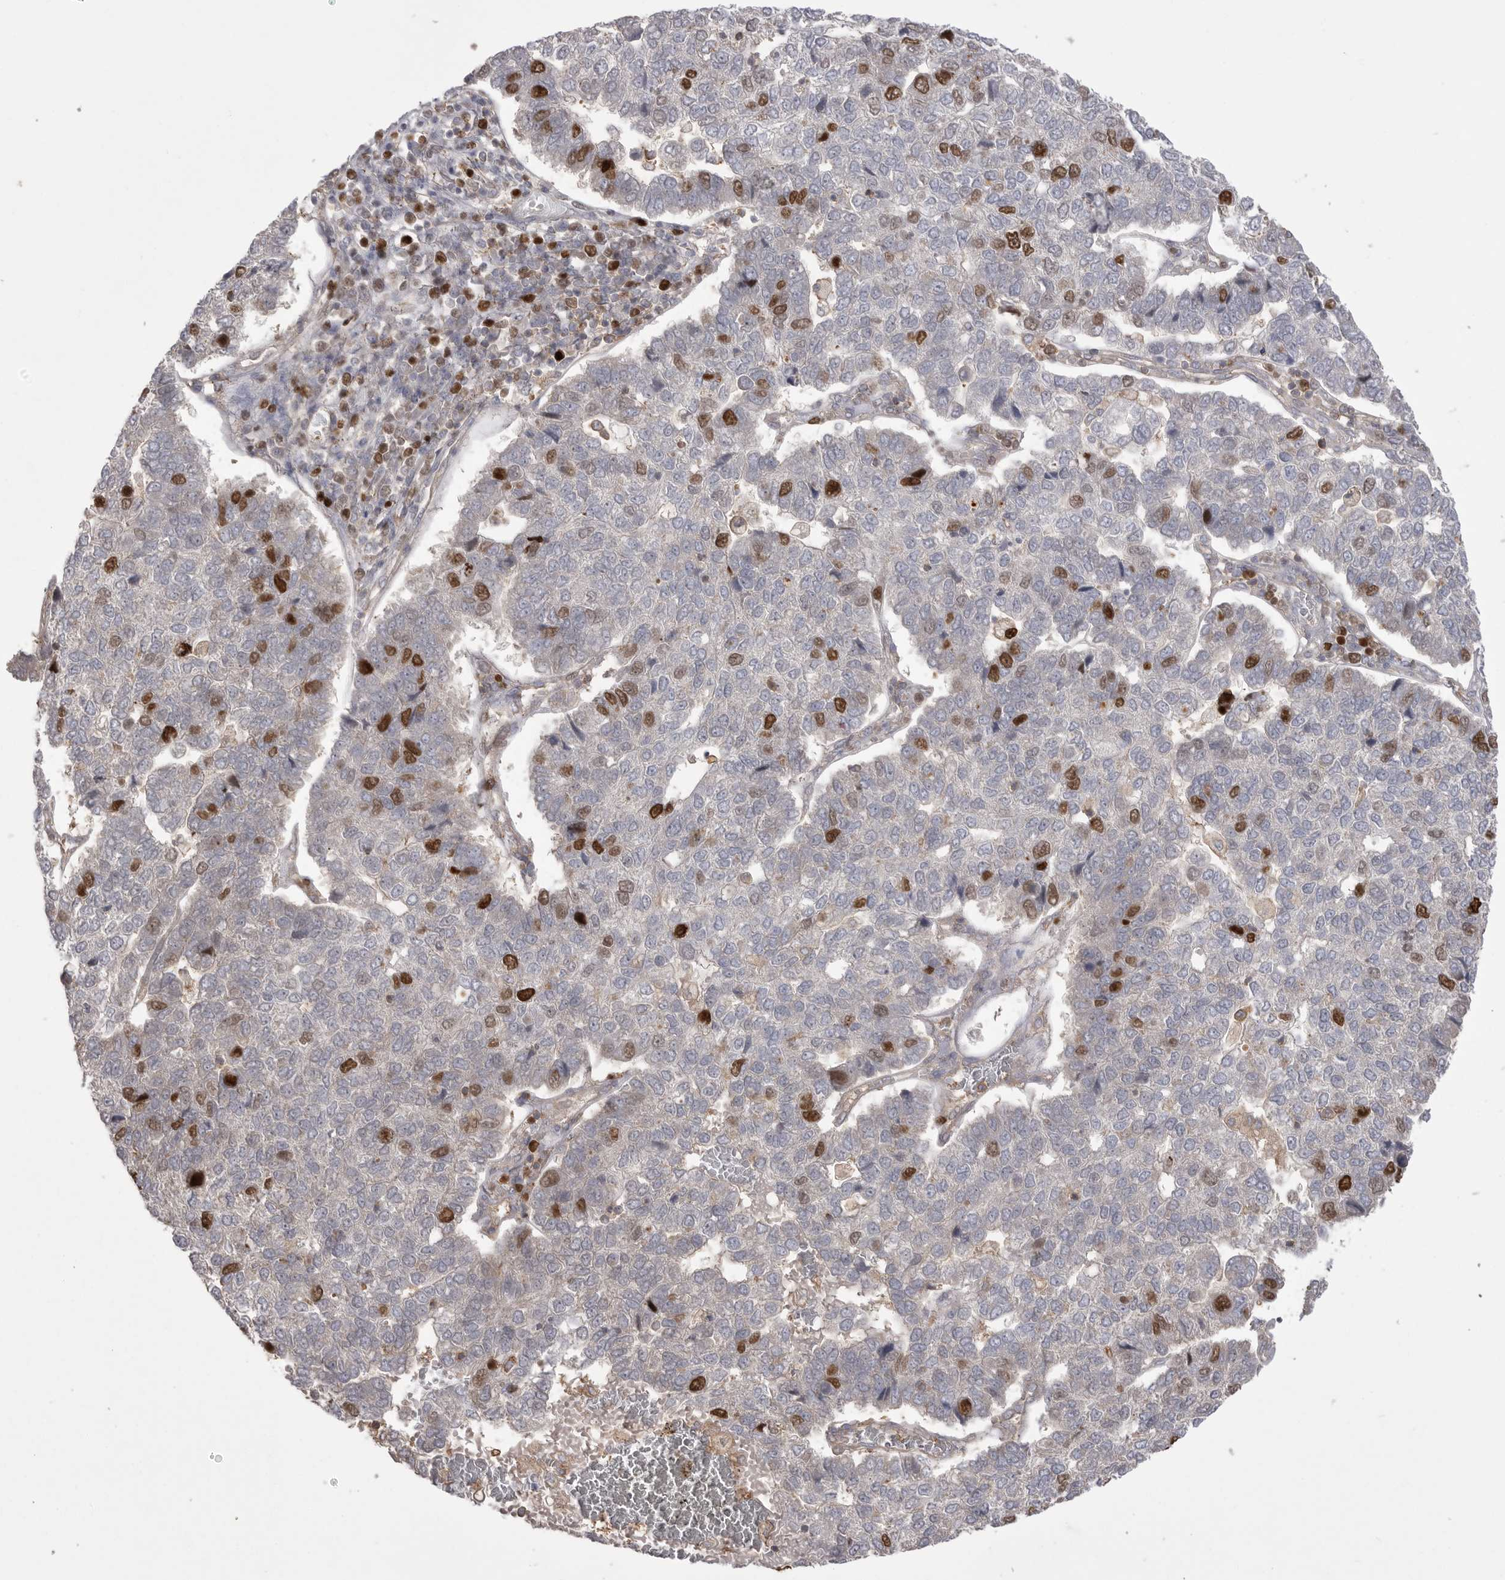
{"staining": {"intensity": "strong", "quantity": "<25%", "location": "nuclear"}, "tissue": "pancreatic cancer", "cell_type": "Tumor cells", "image_type": "cancer", "snomed": [{"axis": "morphology", "description": "Adenocarcinoma, NOS"}, {"axis": "topography", "description": "Pancreas"}], "caption": "DAB (3,3'-diaminobenzidine) immunohistochemical staining of human adenocarcinoma (pancreatic) exhibits strong nuclear protein positivity in about <25% of tumor cells.", "gene": "TOP2A", "patient": {"sex": "female", "age": 61}}